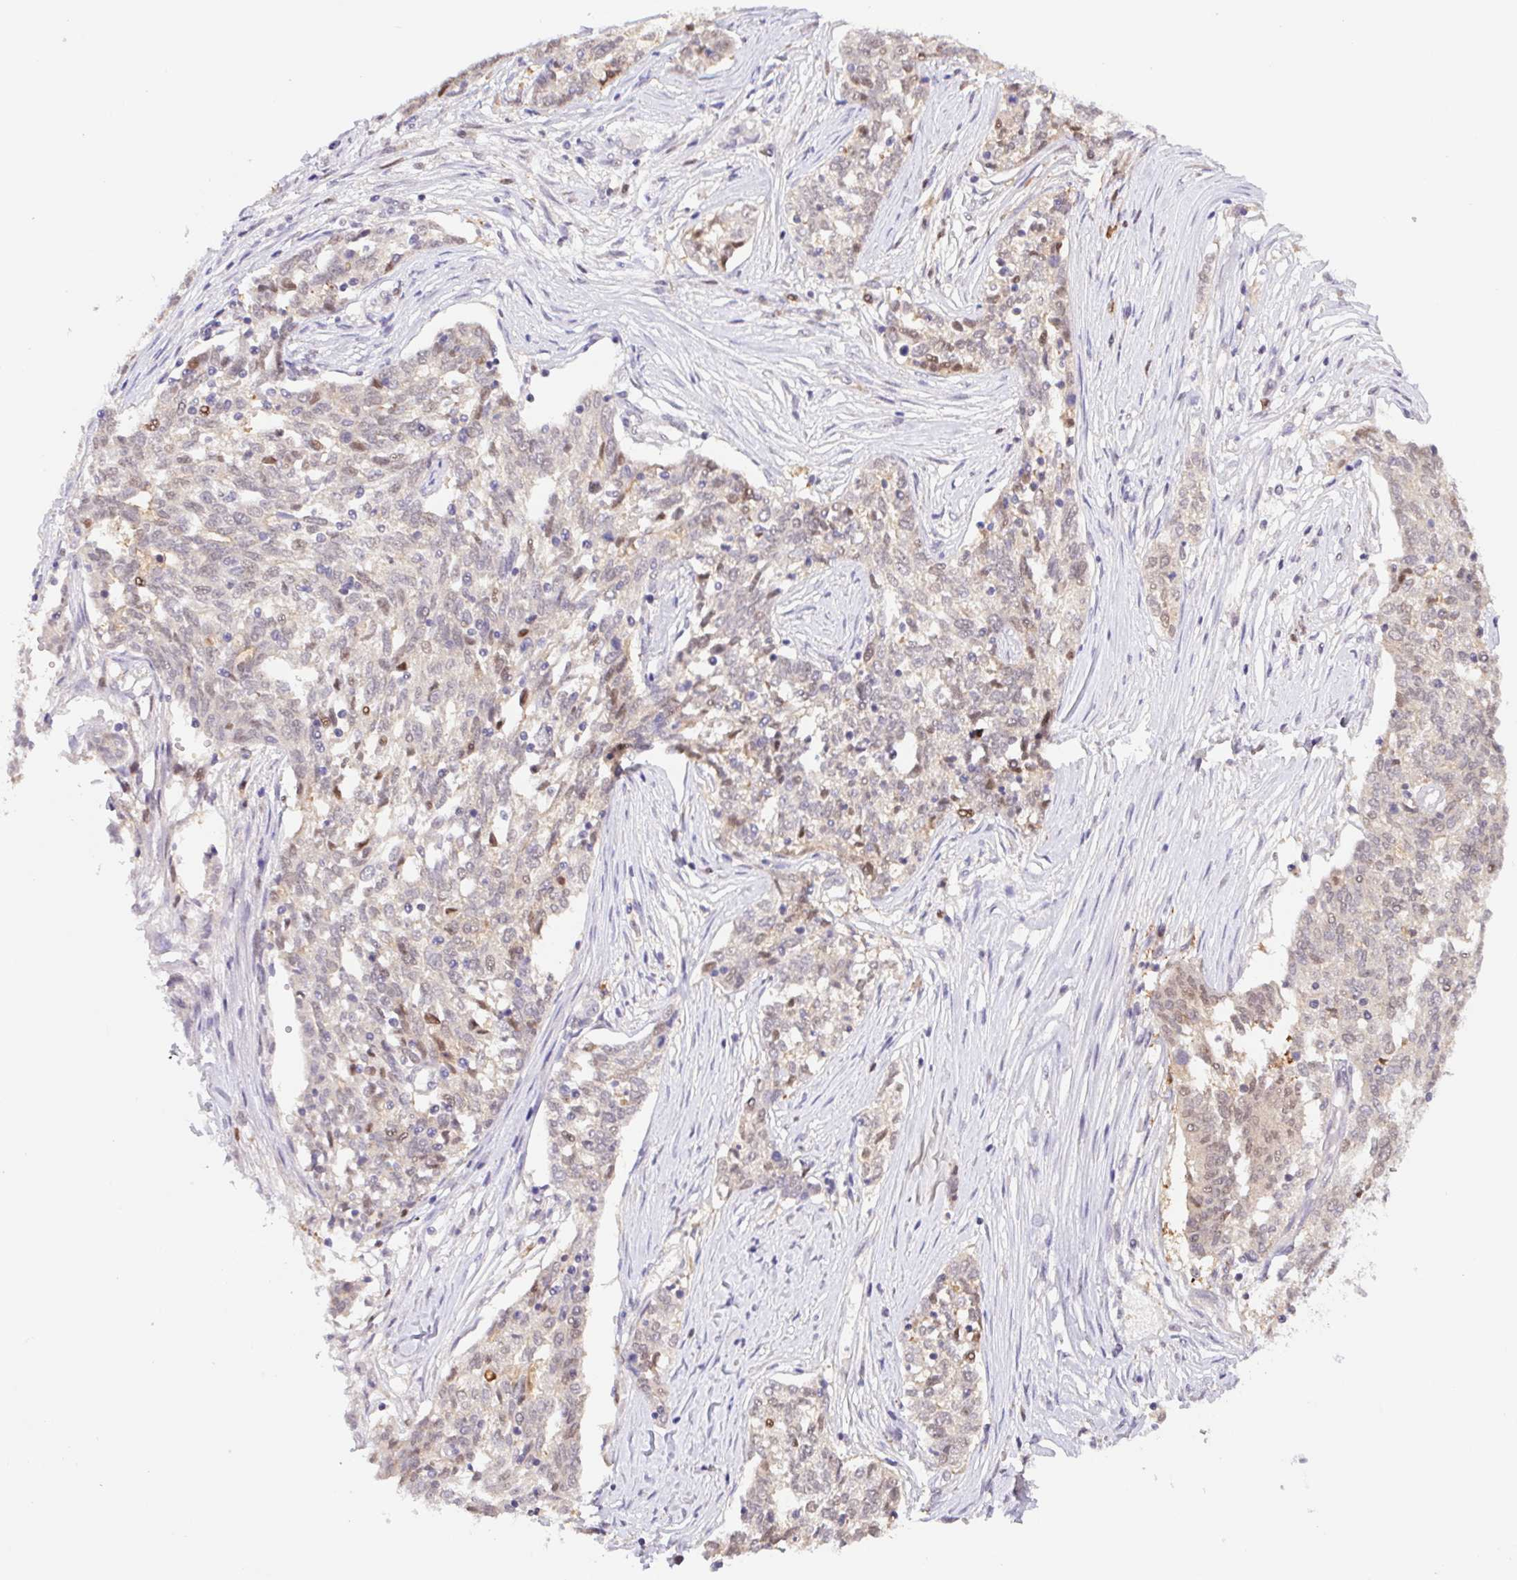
{"staining": {"intensity": "negative", "quantity": "none", "location": "none"}, "tissue": "ovarian cancer", "cell_type": "Tumor cells", "image_type": "cancer", "snomed": [{"axis": "morphology", "description": "Cystadenocarcinoma, serous, NOS"}, {"axis": "topography", "description": "Ovary"}], "caption": "Protein analysis of ovarian cancer reveals no significant staining in tumor cells.", "gene": "L3MBTL4", "patient": {"sex": "female", "age": 67}}